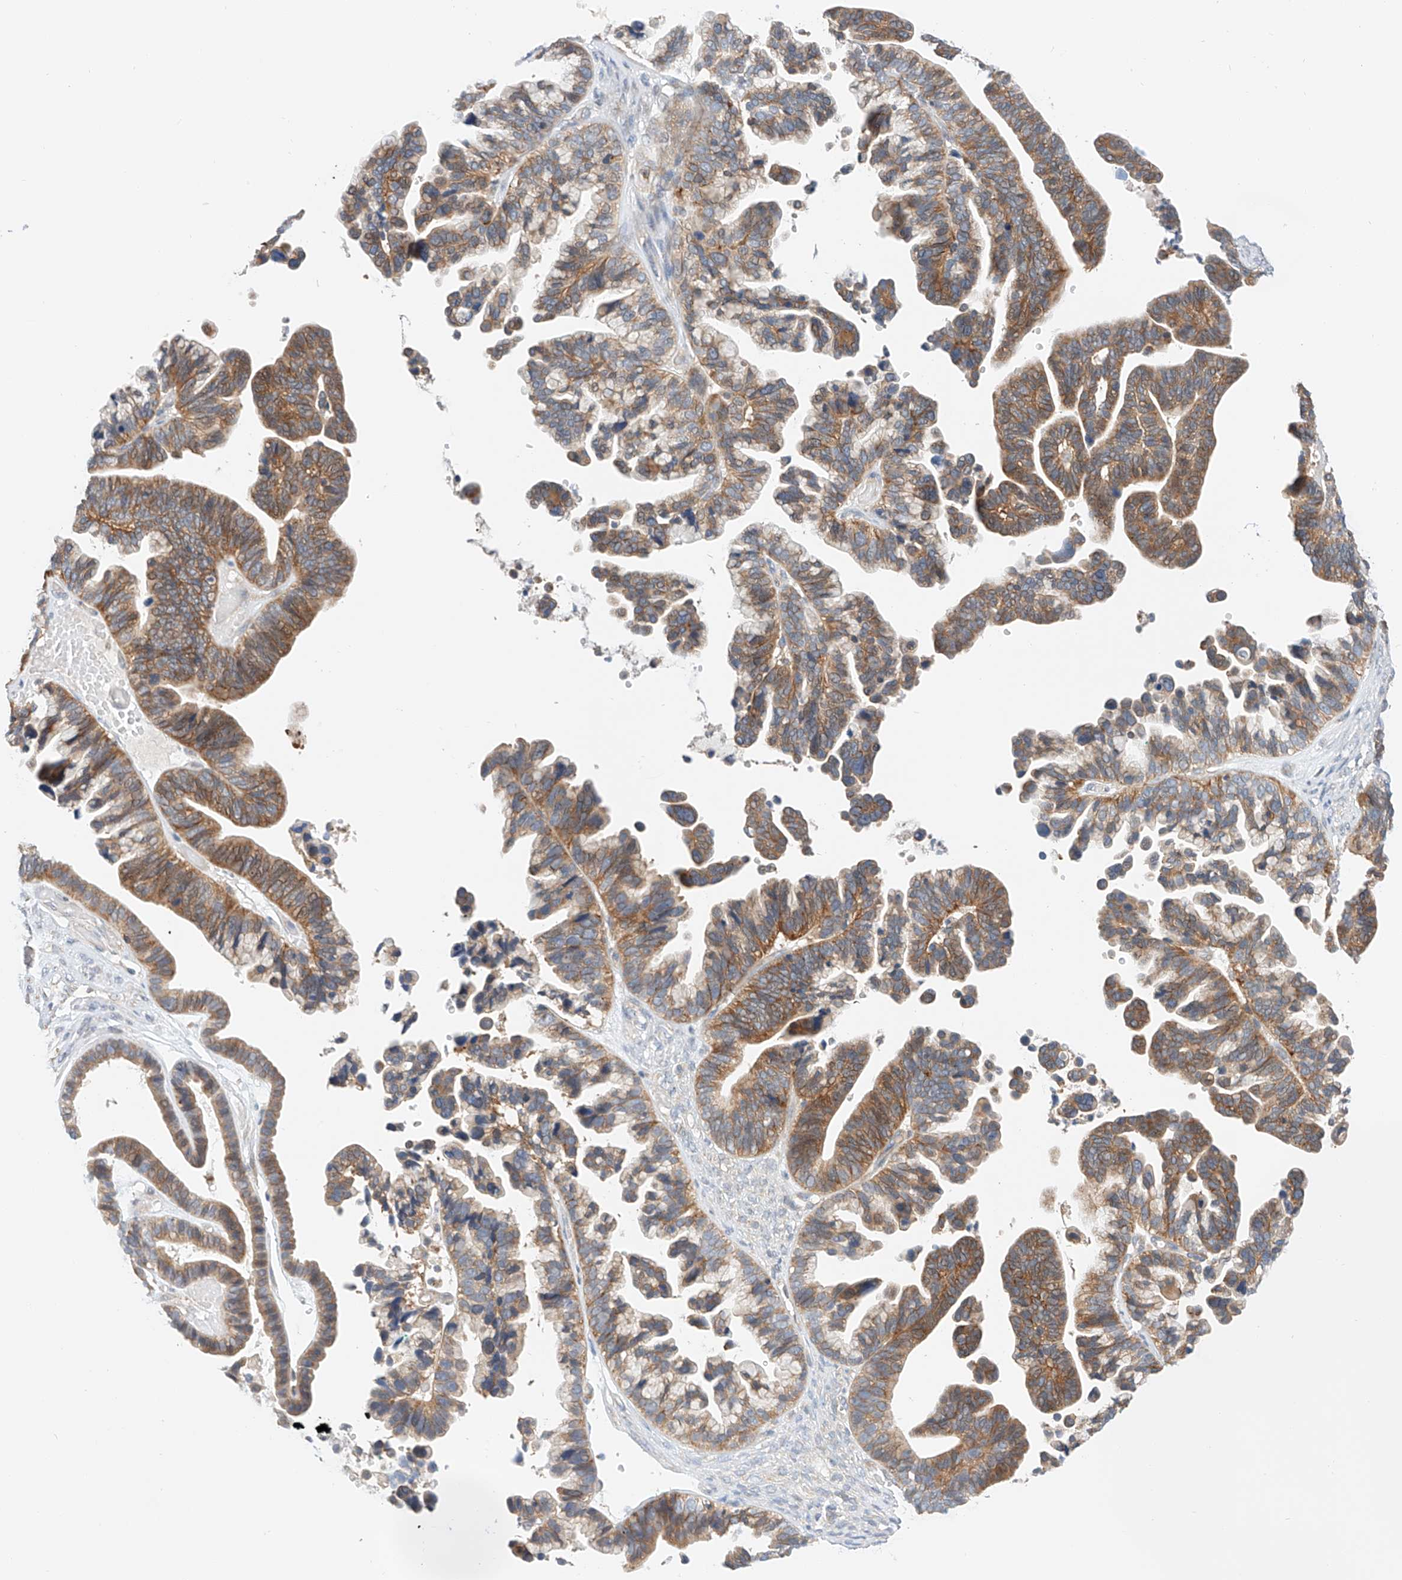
{"staining": {"intensity": "moderate", "quantity": ">75%", "location": "cytoplasmic/membranous"}, "tissue": "ovarian cancer", "cell_type": "Tumor cells", "image_type": "cancer", "snomed": [{"axis": "morphology", "description": "Cystadenocarcinoma, serous, NOS"}, {"axis": "topography", "description": "Ovary"}], "caption": "Immunohistochemical staining of serous cystadenocarcinoma (ovarian) demonstrates moderate cytoplasmic/membranous protein positivity in approximately >75% of tumor cells.", "gene": "MFN2", "patient": {"sex": "female", "age": 56}}